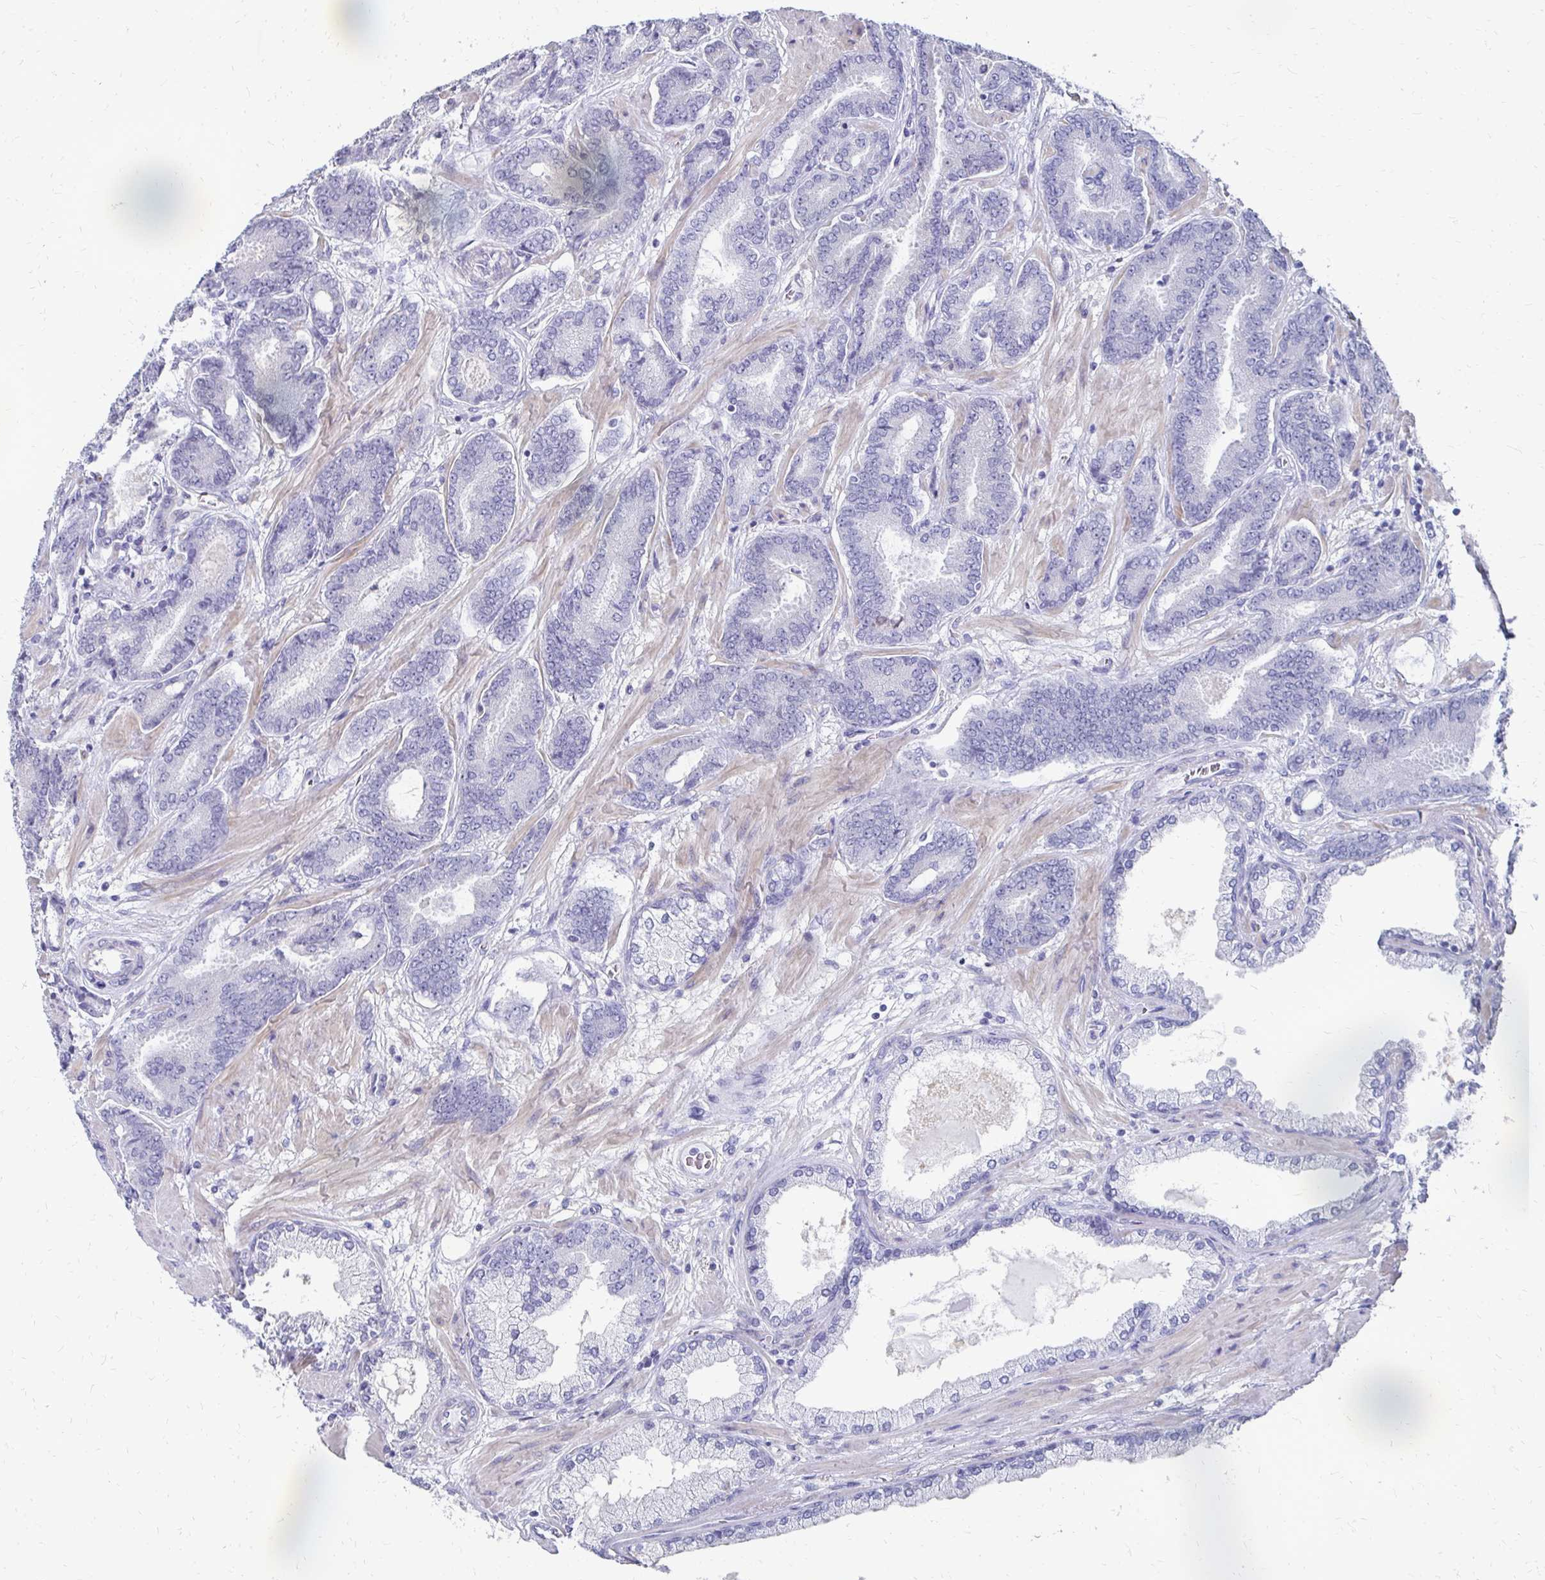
{"staining": {"intensity": "negative", "quantity": "none", "location": "none"}, "tissue": "prostate cancer", "cell_type": "Tumor cells", "image_type": "cancer", "snomed": [{"axis": "morphology", "description": "Adenocarcinoma, High grade"}, {"axis": "topography", "description": "Prostate"}], "caption": "High power microscopy photomicrograph of an IHC photomicrograph of high-grade adenocarcinoma (prostate), revealing no significant expression in tumor cells.", "gene": "SYCP3", "patient": {"sex": "male", "age": 62}}